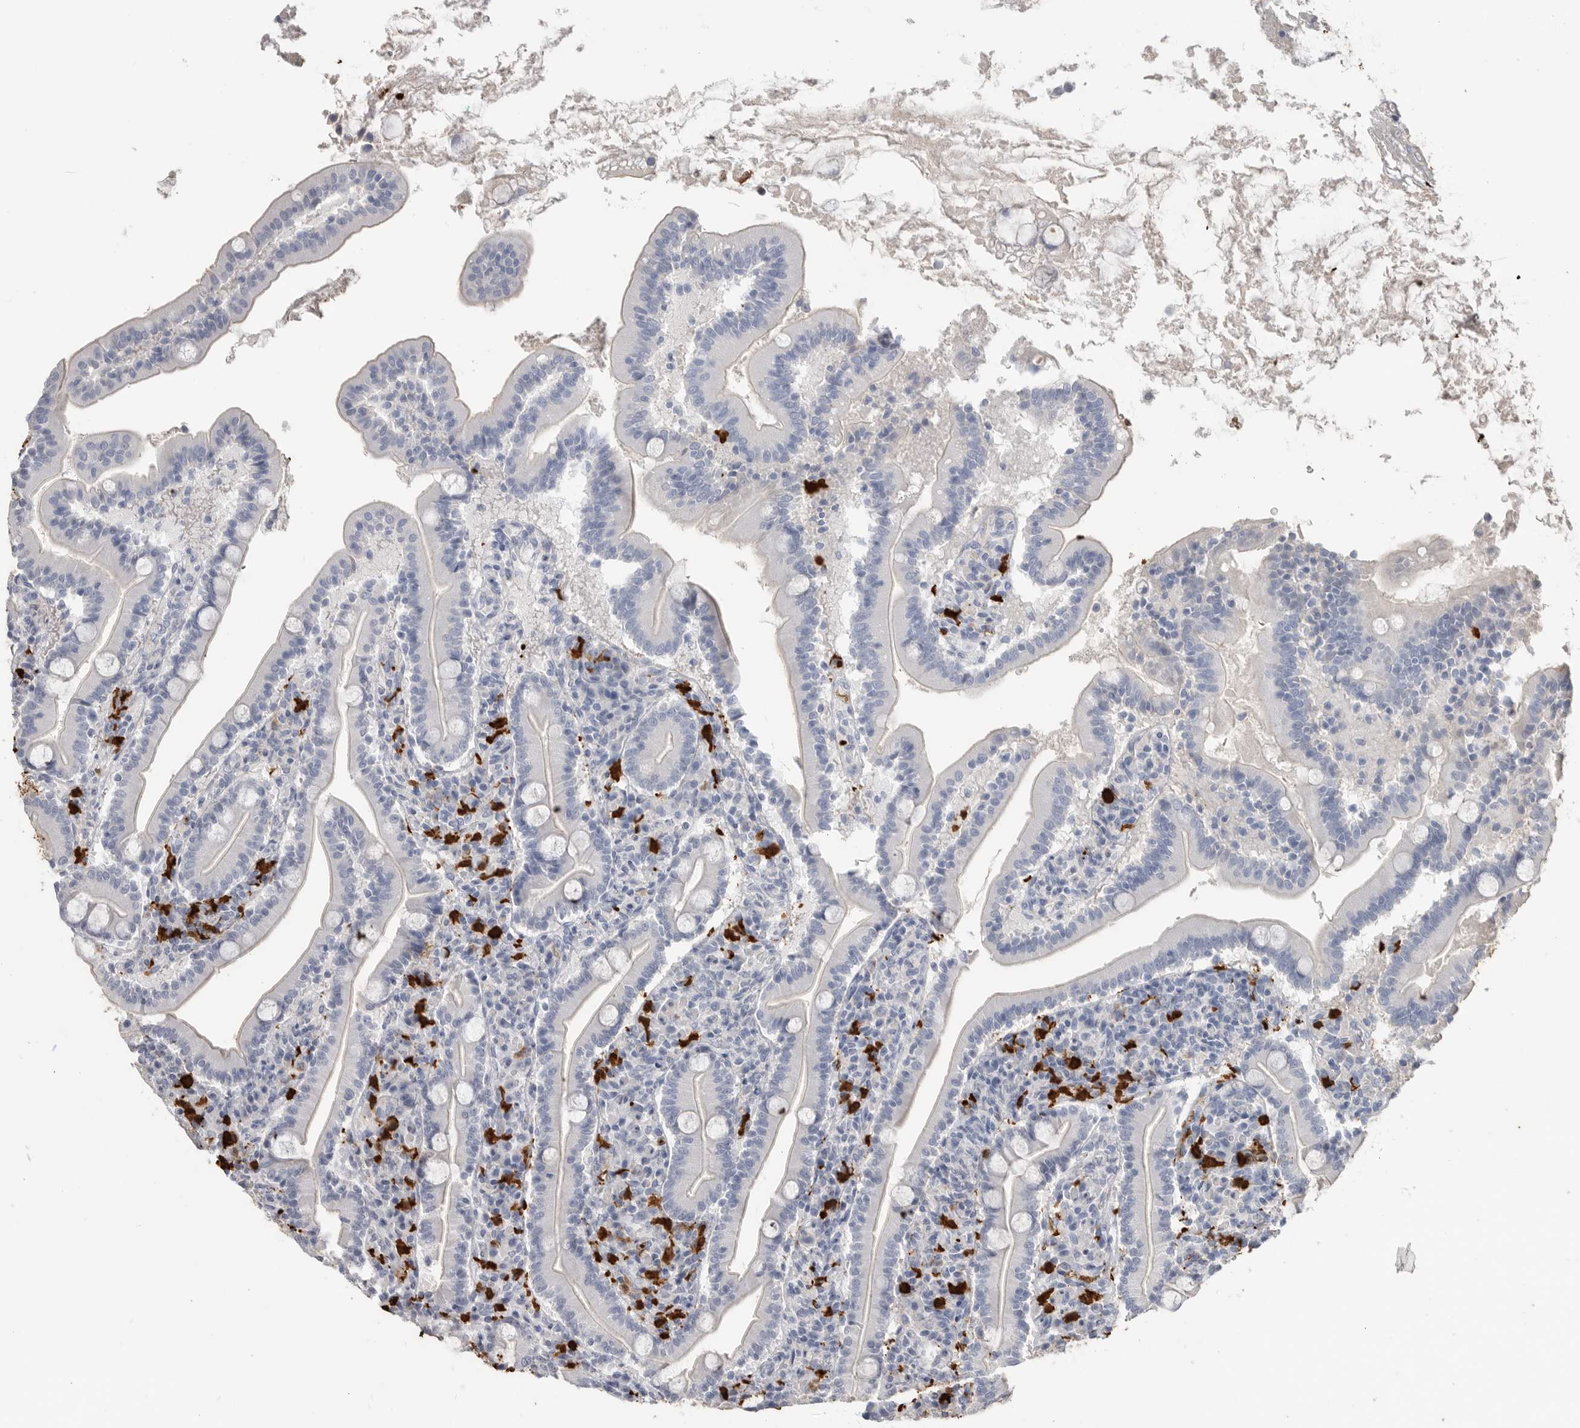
{"staining": {"intensity": "negative", "quantity": "none", "location": "none"}, "tissue": "duodenum", "cell_type": "Glandular cells", "image_type": "normal", "snomed": [{"axis": "morphology", "description": "Normal tissue, NOS"}, {"axis": "topography", "description": "Duodenum"}], "caption": "This is an immunohistochemistry micrograph of benign duodenum. There is no positivity in glandular cells.", "gene": "CYB561D1", "patient": {"sex": "male", "age": 35}}